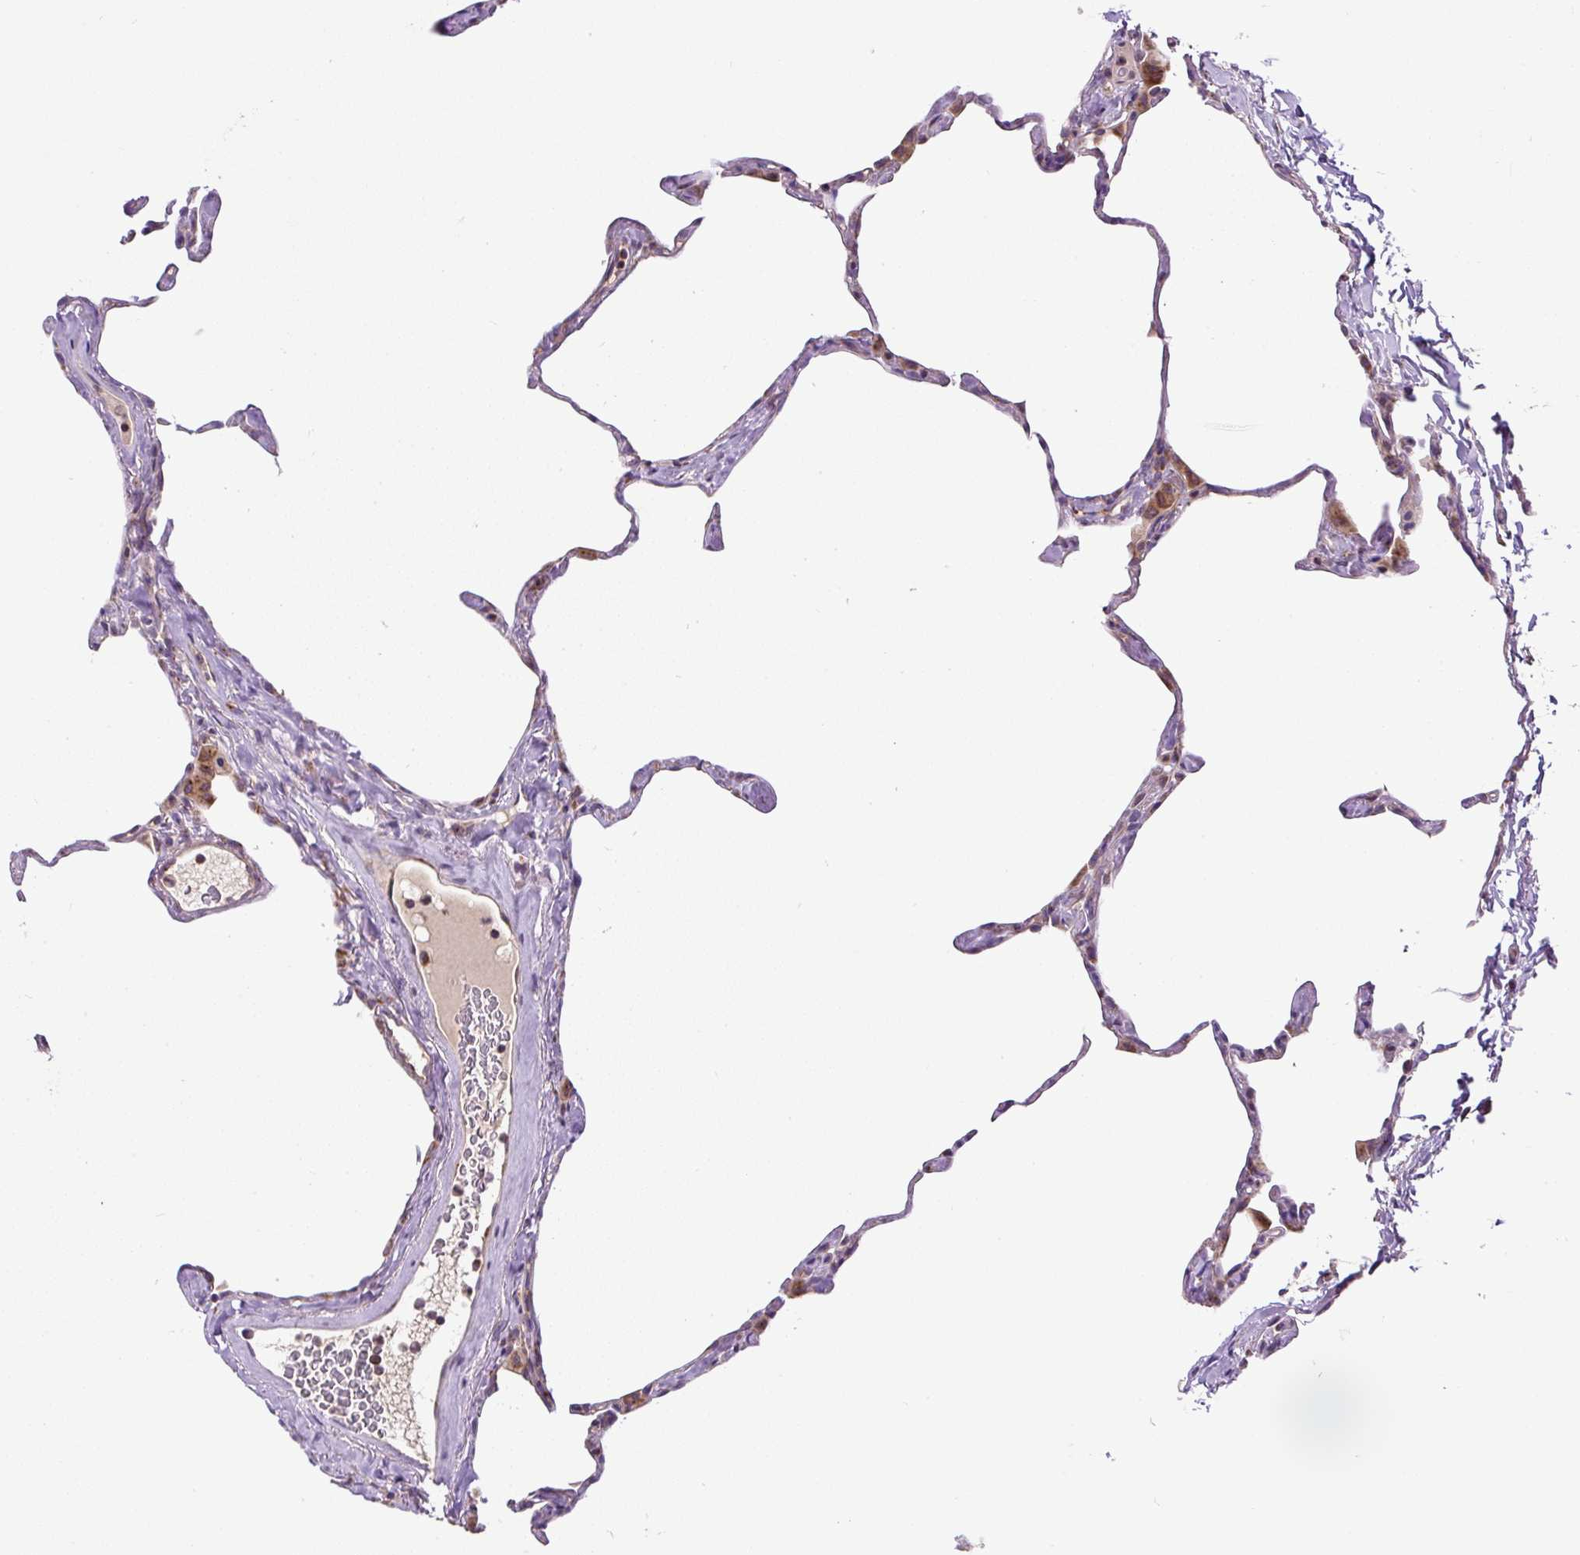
{"staining": {"intensity": "moderate", "quantity": "25%-75%", "location": "cytoplasmic/membranous"}, "tissue": "lung", "cell_type": "Alveolar cells", "image_type": "normal", "snomed": [{"axis": "morphology", "description": "Normal tissue, NOS"}, {"axis": "topography", "description": "Lung"}], "caption": "Immunohistochemistry (DAB) staining of benign lung shows moderate cytoplasmic/membranous protein expression in approximately 25%-75% of alveolar cells.", "gene": "ZNF547", "patient": {"sex": "male", "age": 65}}